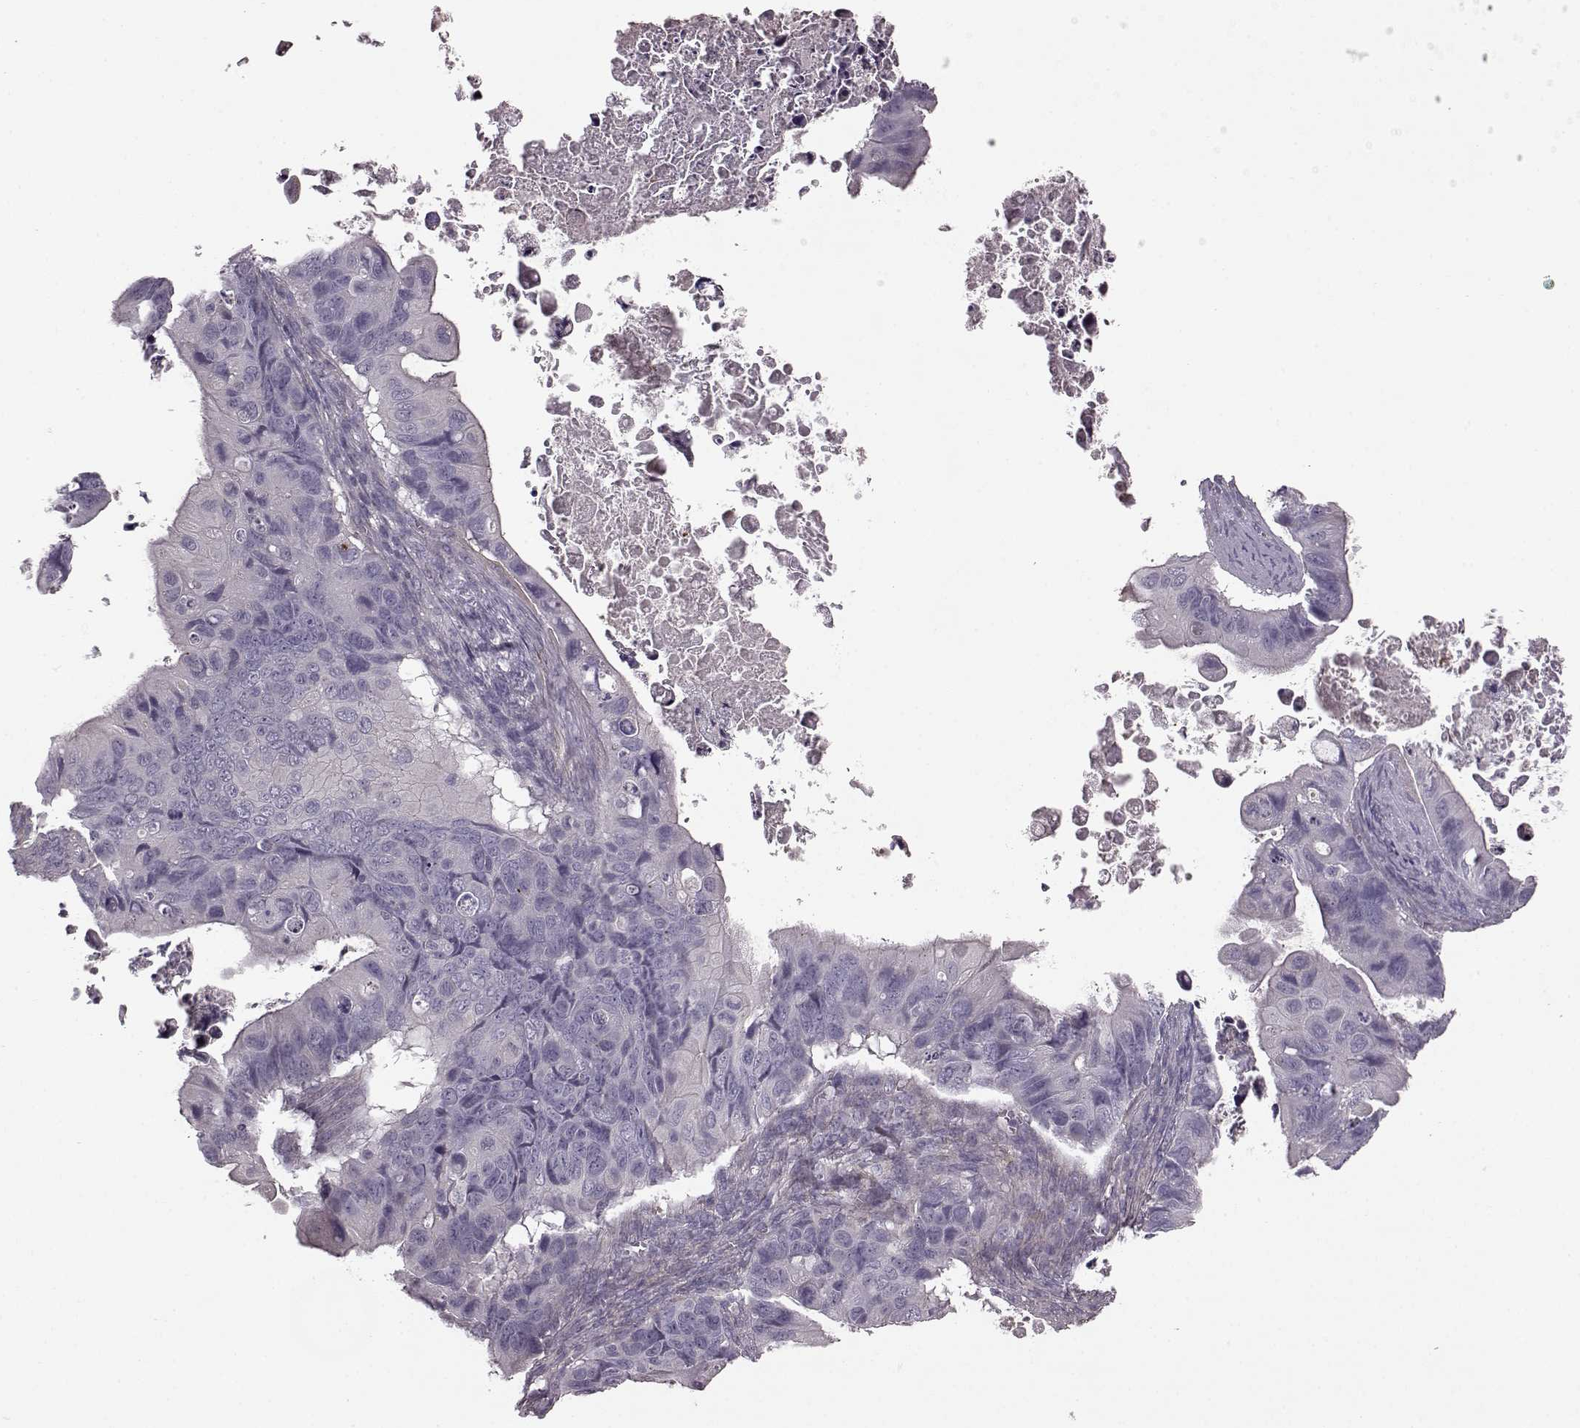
{"staining": {"intensity": "negative", "quantity": "none", "location": "none"}, "tissue": "ovarian cancer", "cell_type": "Tumor cells", "image_type": "cancer", "snomed": [{"axis": "morphology", "description": "Cystadenocarcinoma, mucinous, NOS"}, {"axis": "topography", "description": "Ovary"}], "caption": "The micrograph shows no staining of tumor cells in ovarian cancer.", "gene": "GRK1", "patient": {"sex": "female", "age": 64}}